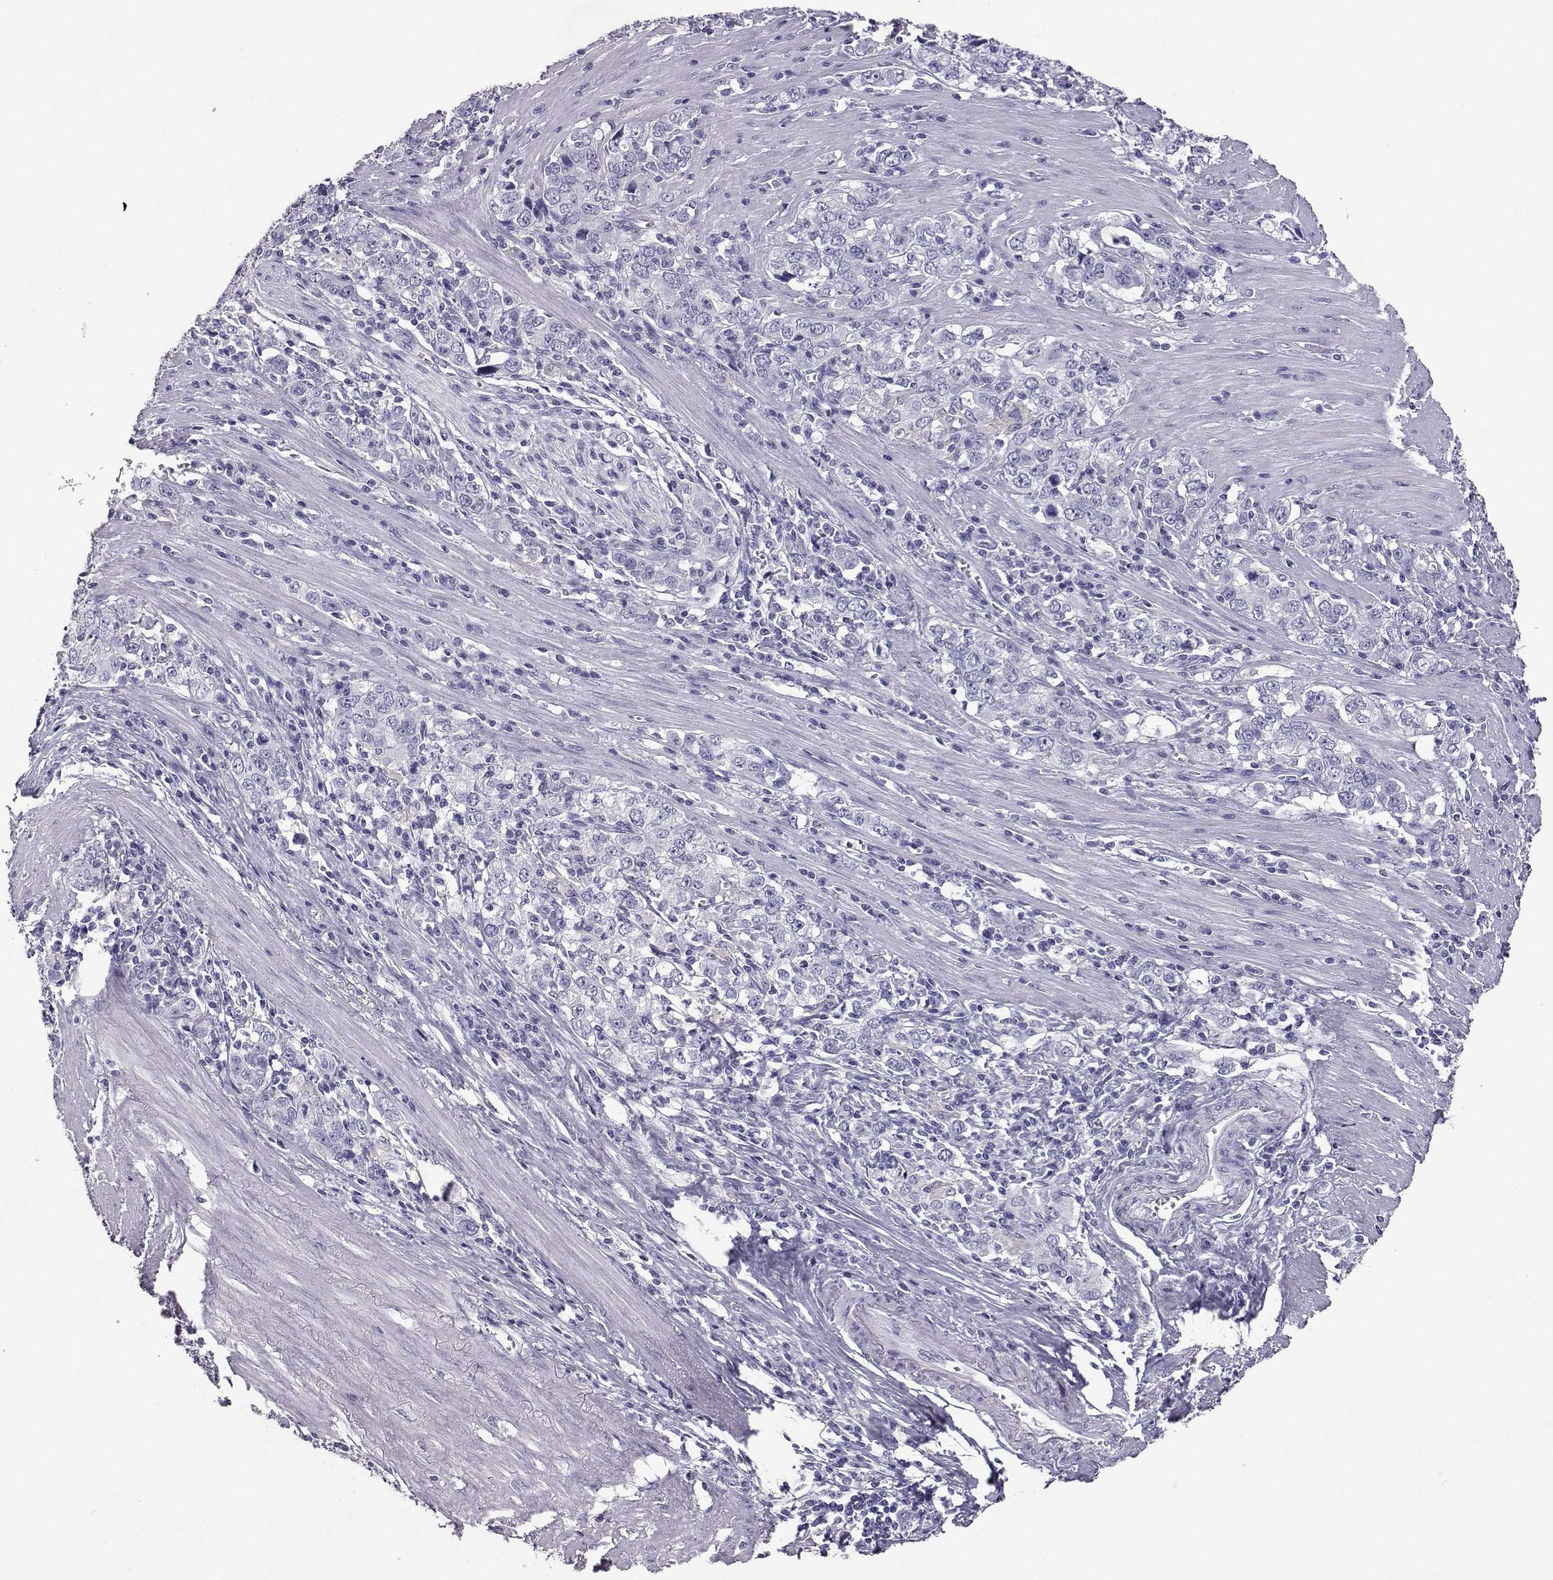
{"staining": {"intensity": "negative", "quantity": "none", "location": "none"}, "tissue": "stomach cancer", "cell_type": "Tumor cells", "image_type": "cancer", "snomed": [{"axis": "morphology", "description": "Adenocarcinoma, NOS"}, {"axis": "topography", "description": "Stomach, lower"}], "caption": "An immunohistochemistry image of adenocarcinoma (stomach) is shown. There is no staining in tumor cells of adenocarcinoma (stomach).", "gene": "AKR1B1", "patient": {"sex": "female", "age": 72}}